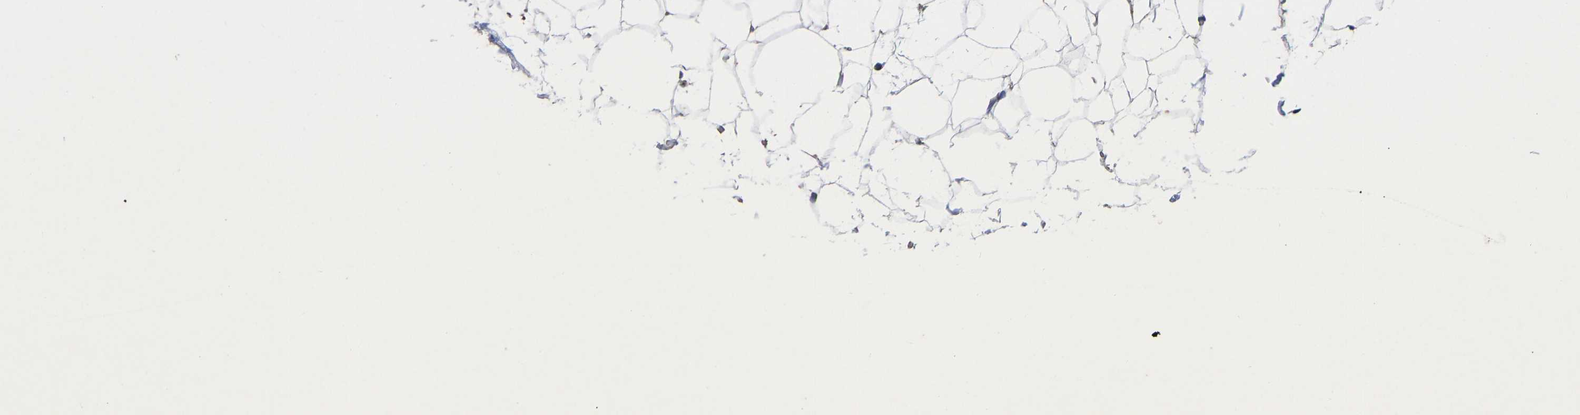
{"staining": {"intensity": "weak", "quantity": "25%-75%", "location": "cytoplasmic/membranous"}, "tissue": "adipose tissue", "cell_type": "Adipocytes", "image_type": "normal", "snomed": [{"axis": "morphology", "description": "Normal tissue, NOS"}, {"axis": "topography", "description": "Breast"}, {"axis": "topography", "description": "Soft tissue"}], "caption": "Immunohistochemistry micrograph of benign adipose tissue: adipose tissue stained using immunohistochemistry (IHC) demonstrates low levels of weak protein expression localized specifically in the cytoplasmic/membranous of adipocytes, appearing as a cytoplasmic/membranous brown color.", "gene": "TMEM38B", "patient": {"sex": "female", "age": 75}}